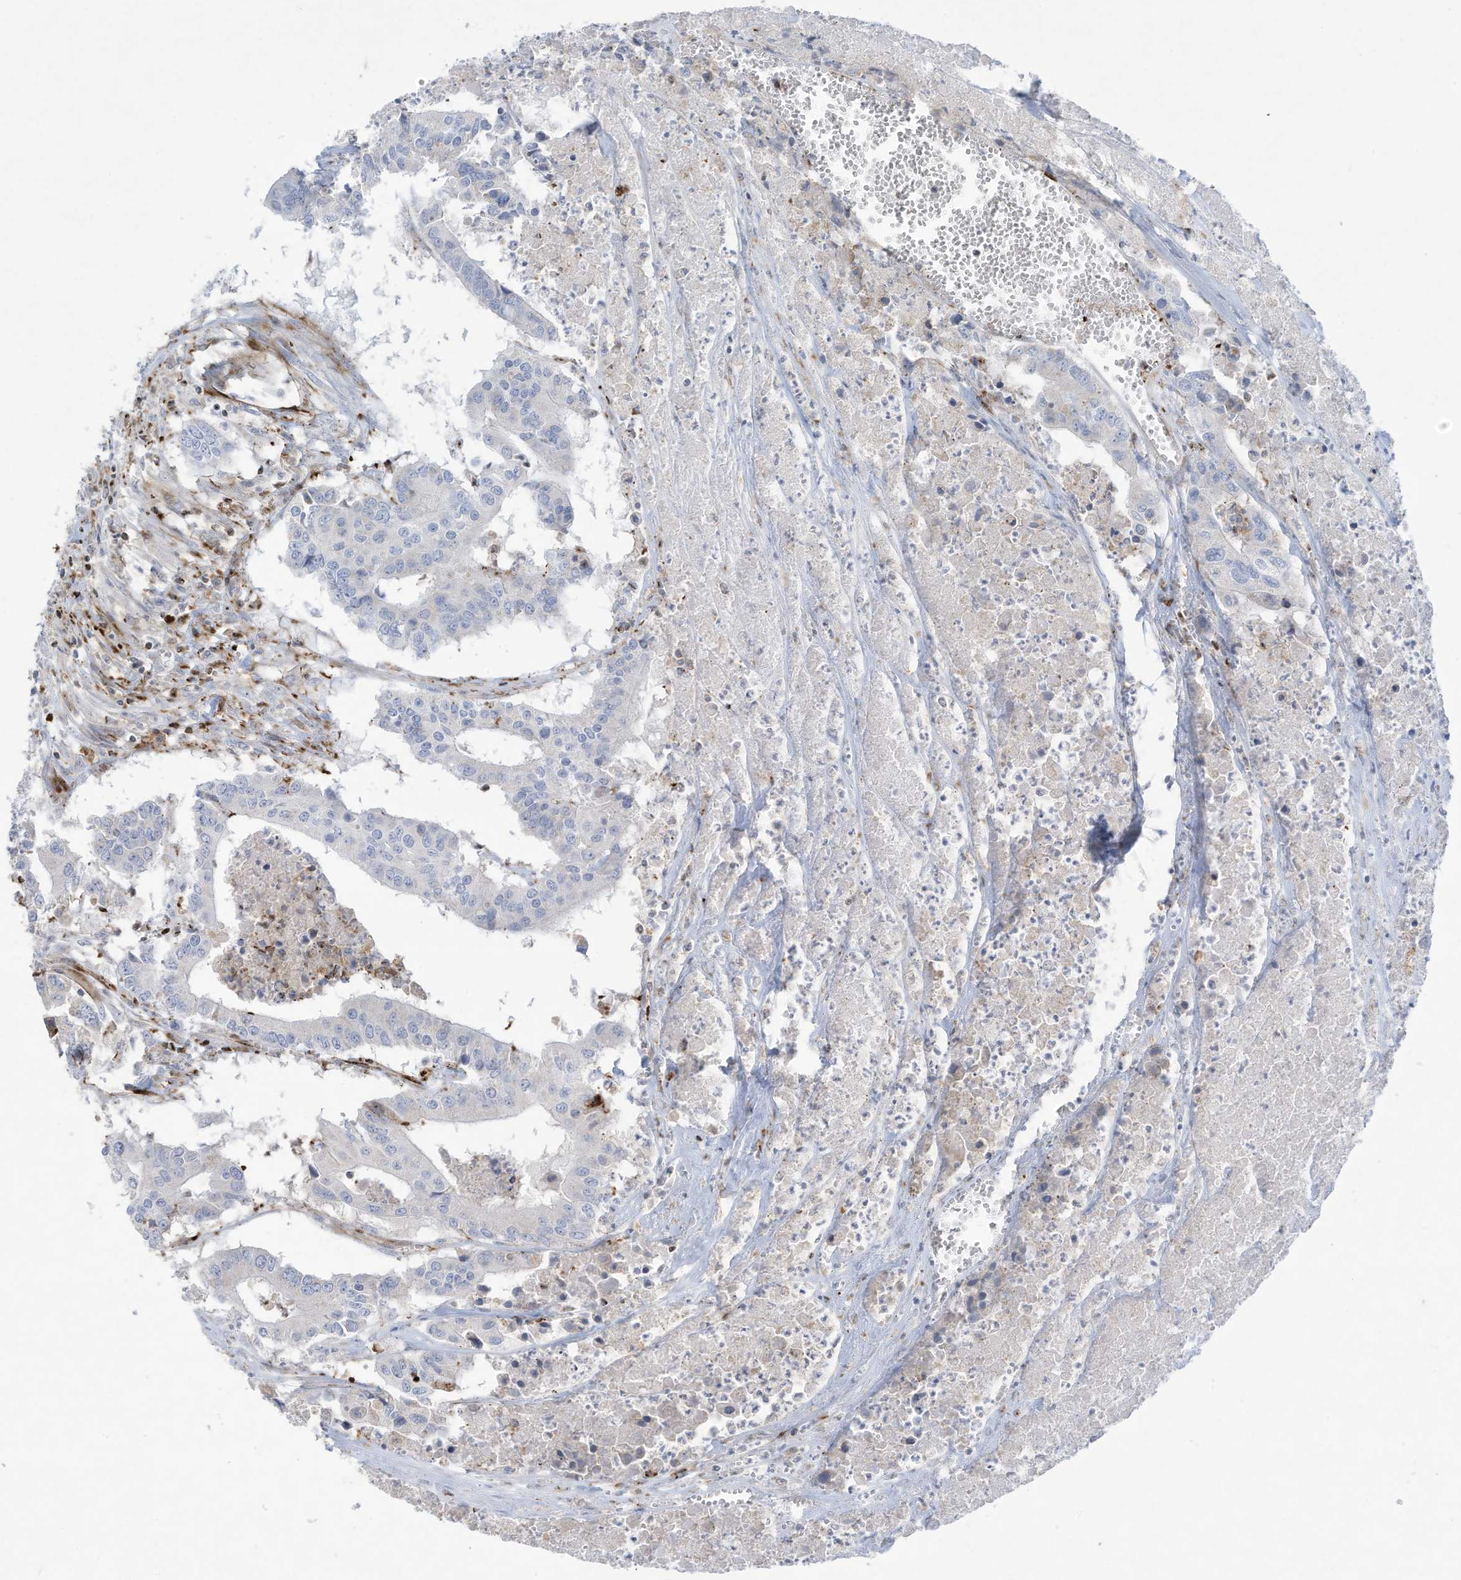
{"staining": {"intensity": "negative", "quantity": "none", "location": "none"}, "tissue": "colorectal cancer", "cell_type": "Tumor cells", "image_type": "cancer", "snomed": [{"axis": "morphology", "description": "Adenocarcinoma, NOS"}, {"axis": "topography", "description": "Colon"}], "caption": "The immunohistochemistry (IHC) micrograph has no significant expression in tumor cells of colorectal adenocarcinoma tissue.", "gene": "THNSL2", "patient": {"sex": "male", "age": 77}}